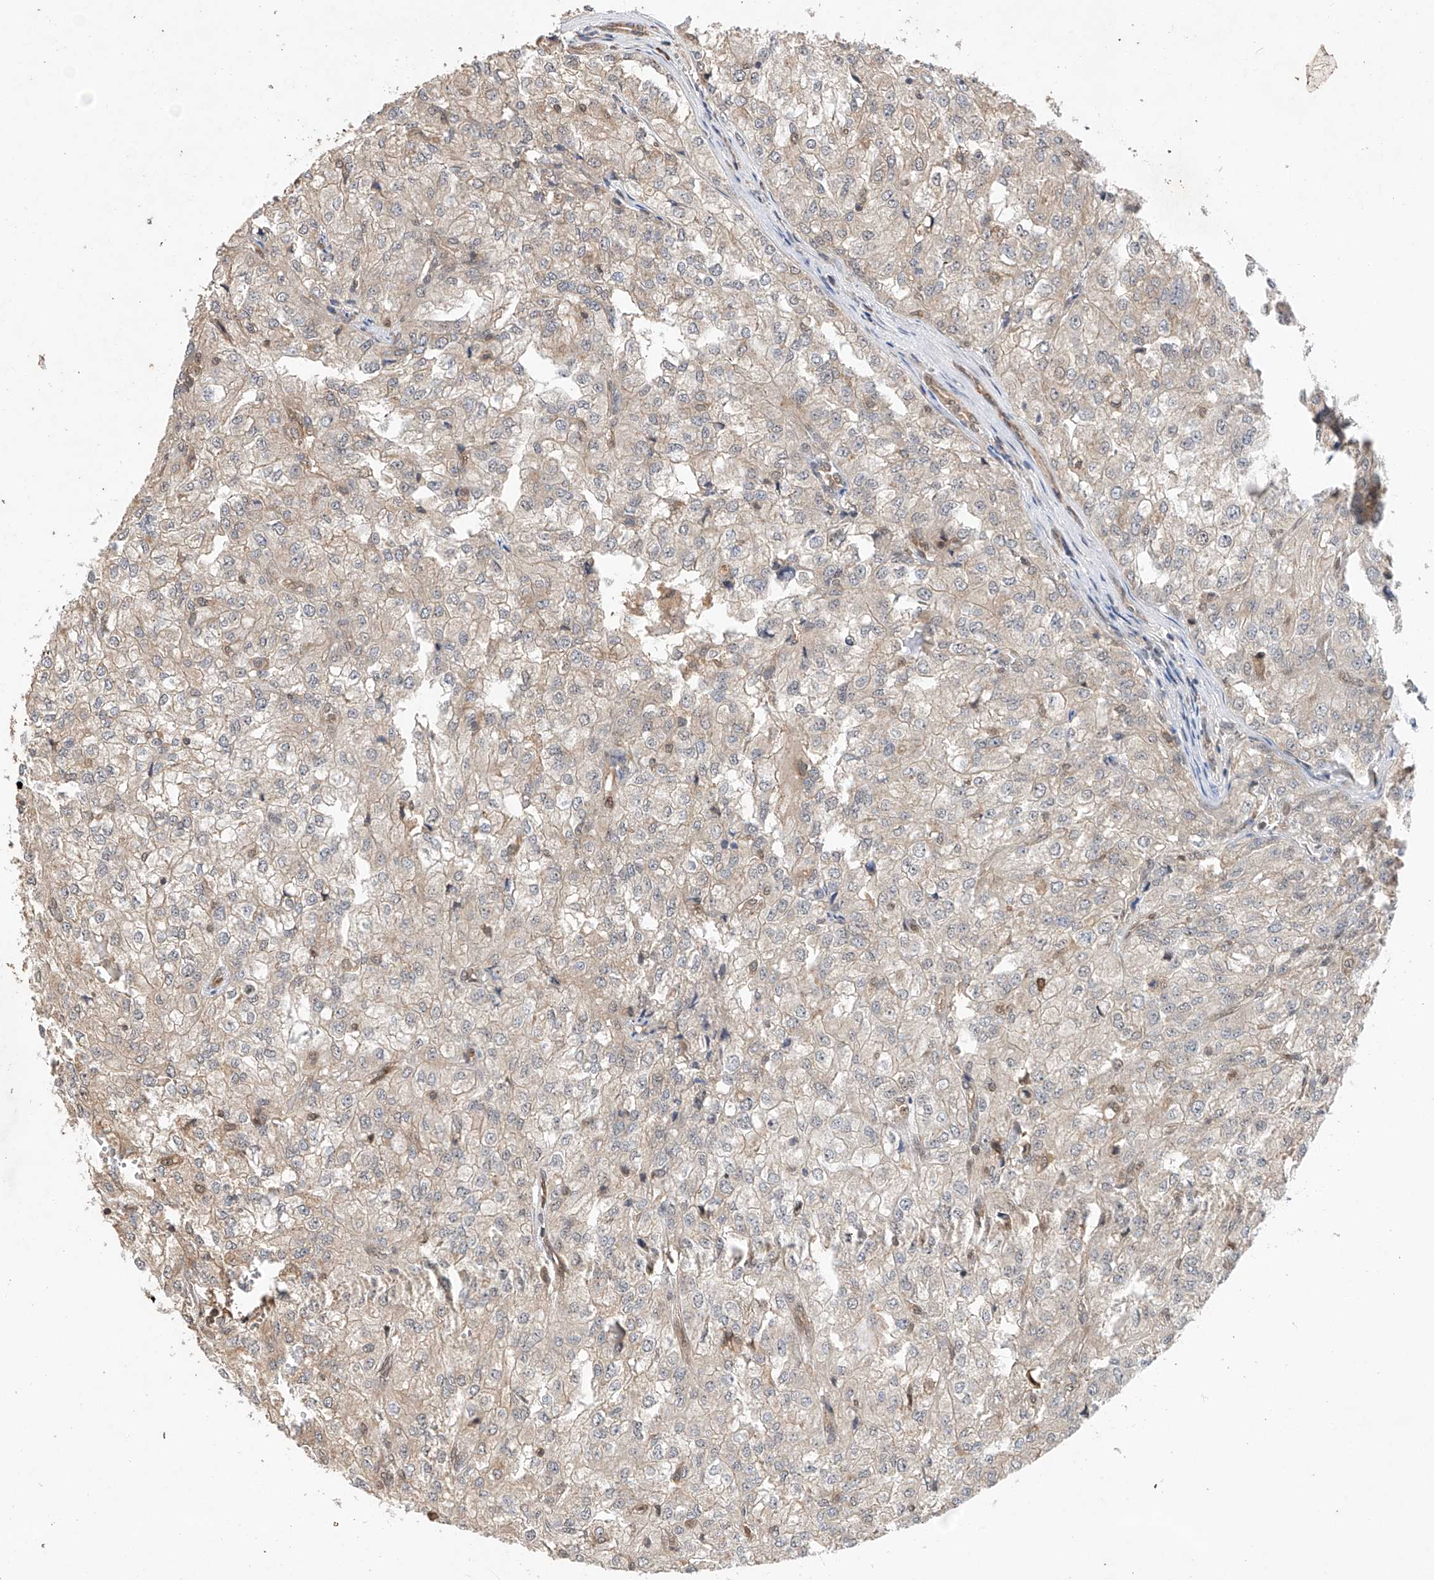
{"staining": {"intensity": "weak", "quantity": "<25%", "location": "cytoplasmic/membranous"}, "tissue": "renal cancer", "cell_type": "Tumor cells", "image_type": "cancer", "snomed": [{"axis": "morphology", "description": "Adenocarcinoma, NOS"}, {"axis": "topography", "description": "Kidney"}], "caption": "High power microscopy image of an IHC image of renal cancer, revealing no significant expression in tumor cells.", "gene": "RILPL2", "patient": {"sex": "female", "age": 54}}